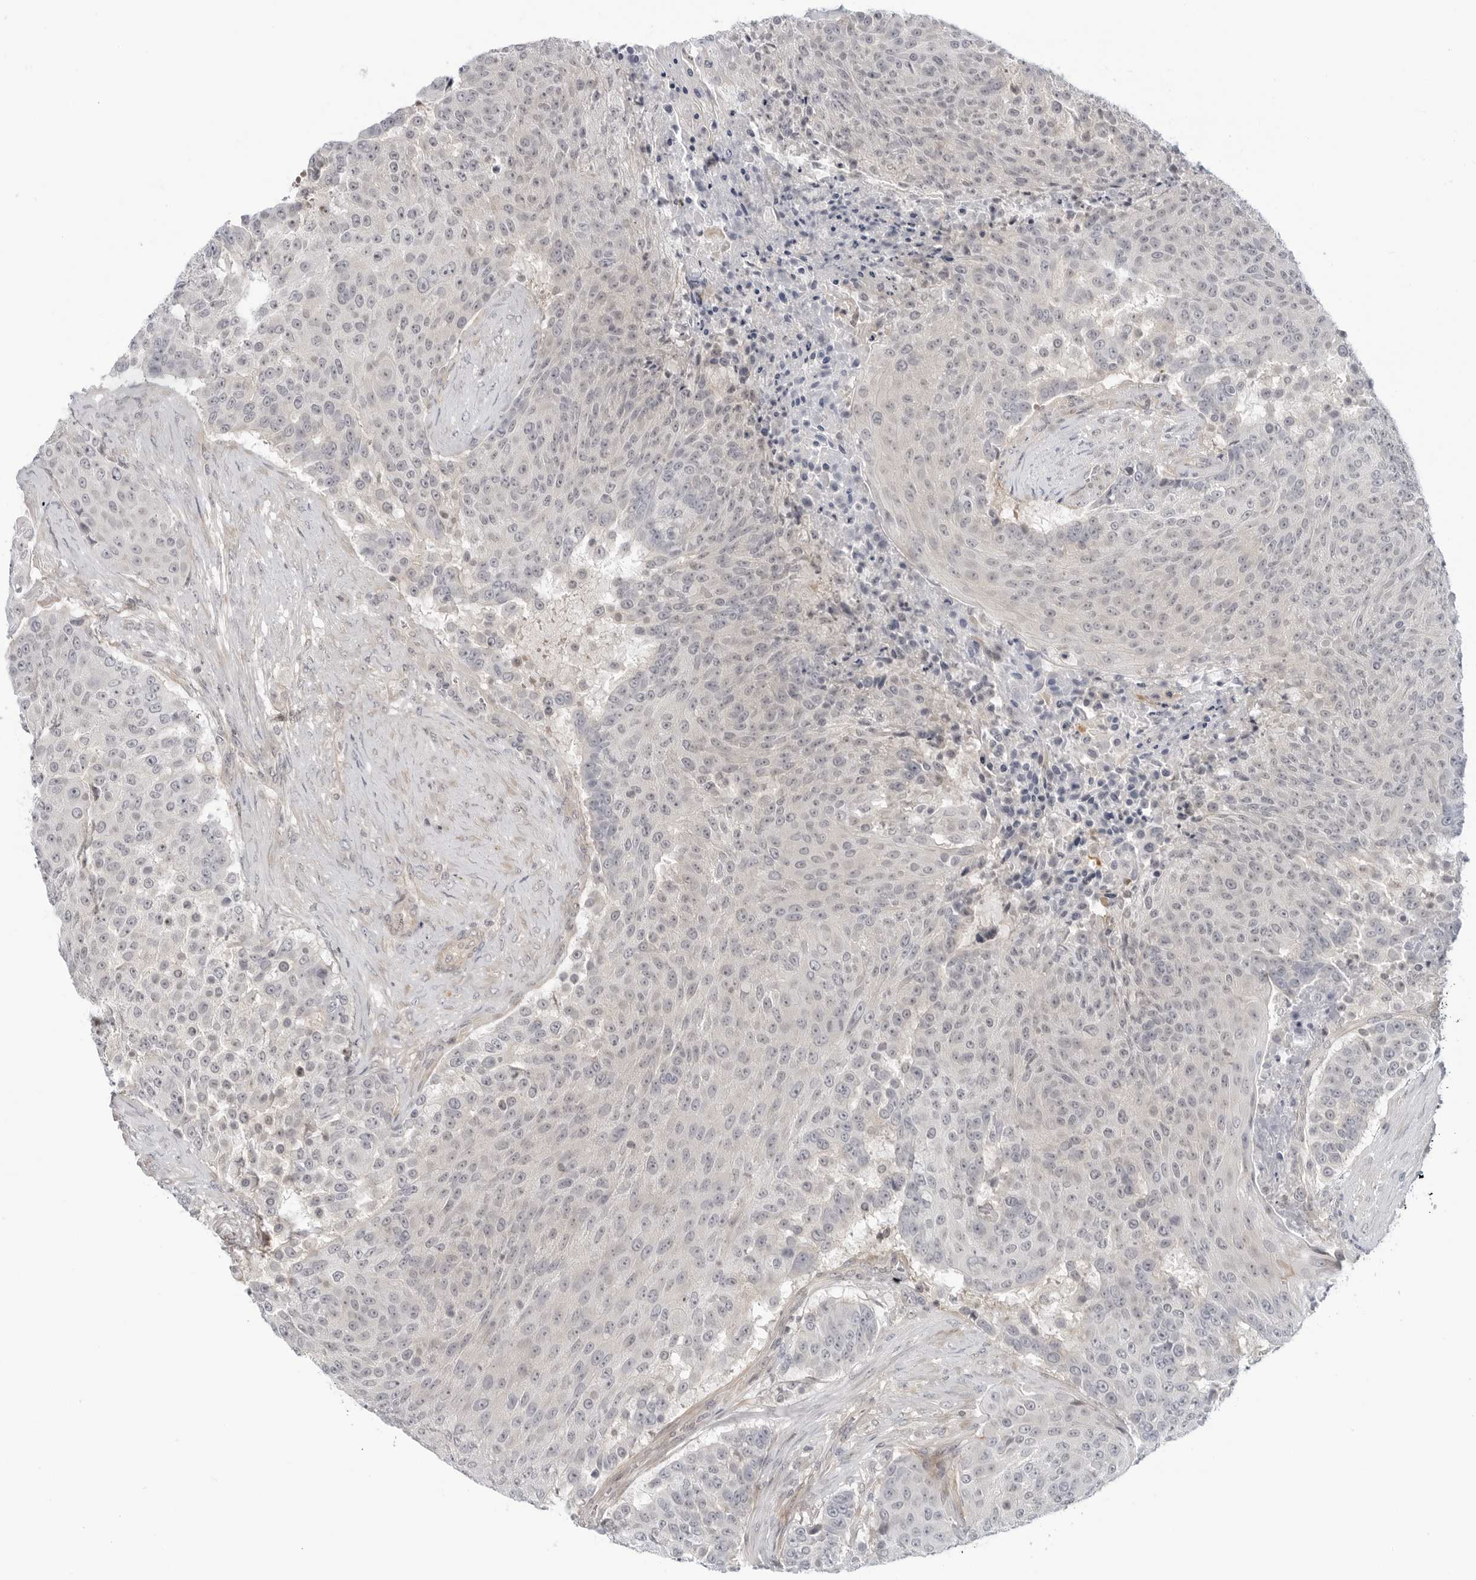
{"staining": {"intensity": "negative", "quantity": "none", "location": "none"}, "tissue": "urothelial cancer", "cell_type": "Tumor cells", "image_type": "cancer", "snomed": [{"axis": "morphology", "description": "Urothelial carcinoma, High grade"}, {"axis": "topography", "description": "Urinary bladder"}], "caption": "Image shows no significant protein positivity in tumor cells of urothelial carcinoma (high-grade).", "gene": "STXBP3", "patient": {"sex": "female", "age": 63}}